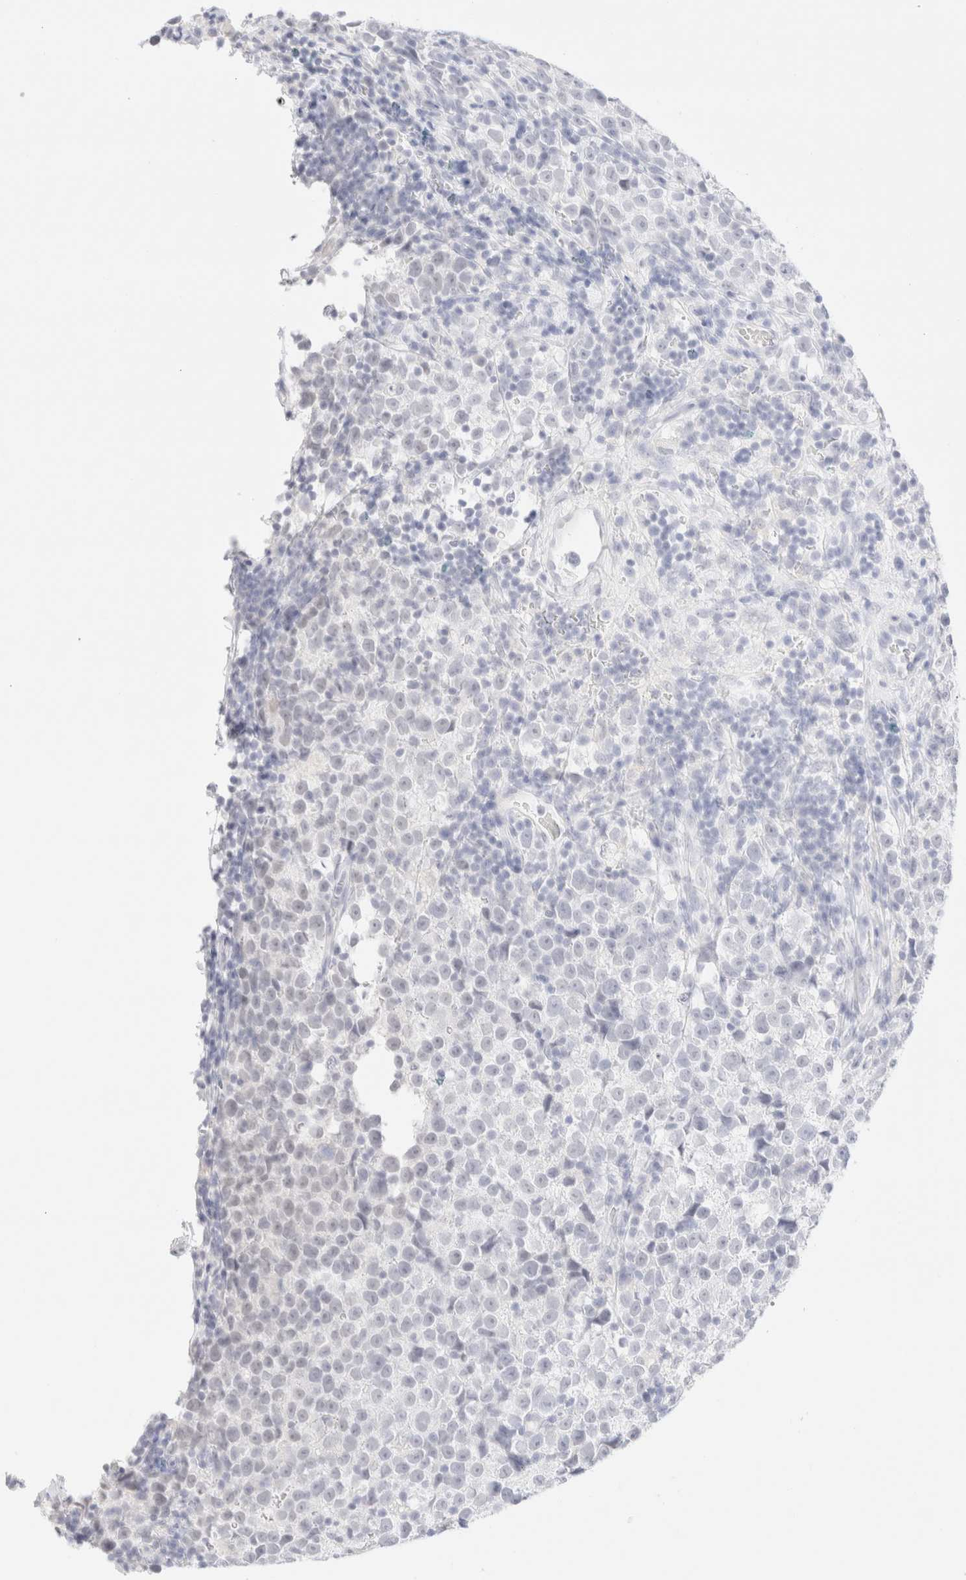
{"staining": {"intensity": "negative", "quantity": "none", "location": "none"}, "tissue": "testis cancer", "cell_type": "Tumor cells", "image_type": "cancer", "snomed": [{"axis": "morphology", "description": "Normal tissue, NOS"}, {"axis": "morphology", "description": "Seminoma, NOS"}, {"axis": "topography", "description": "Testis"}], "caption": "DAB immunohistochemical staining of testis cancer (seminoma) reveals no significant staining in tumor cells.", "gene": "KRT15", "patient": {"sex": "male", "age": 43}}